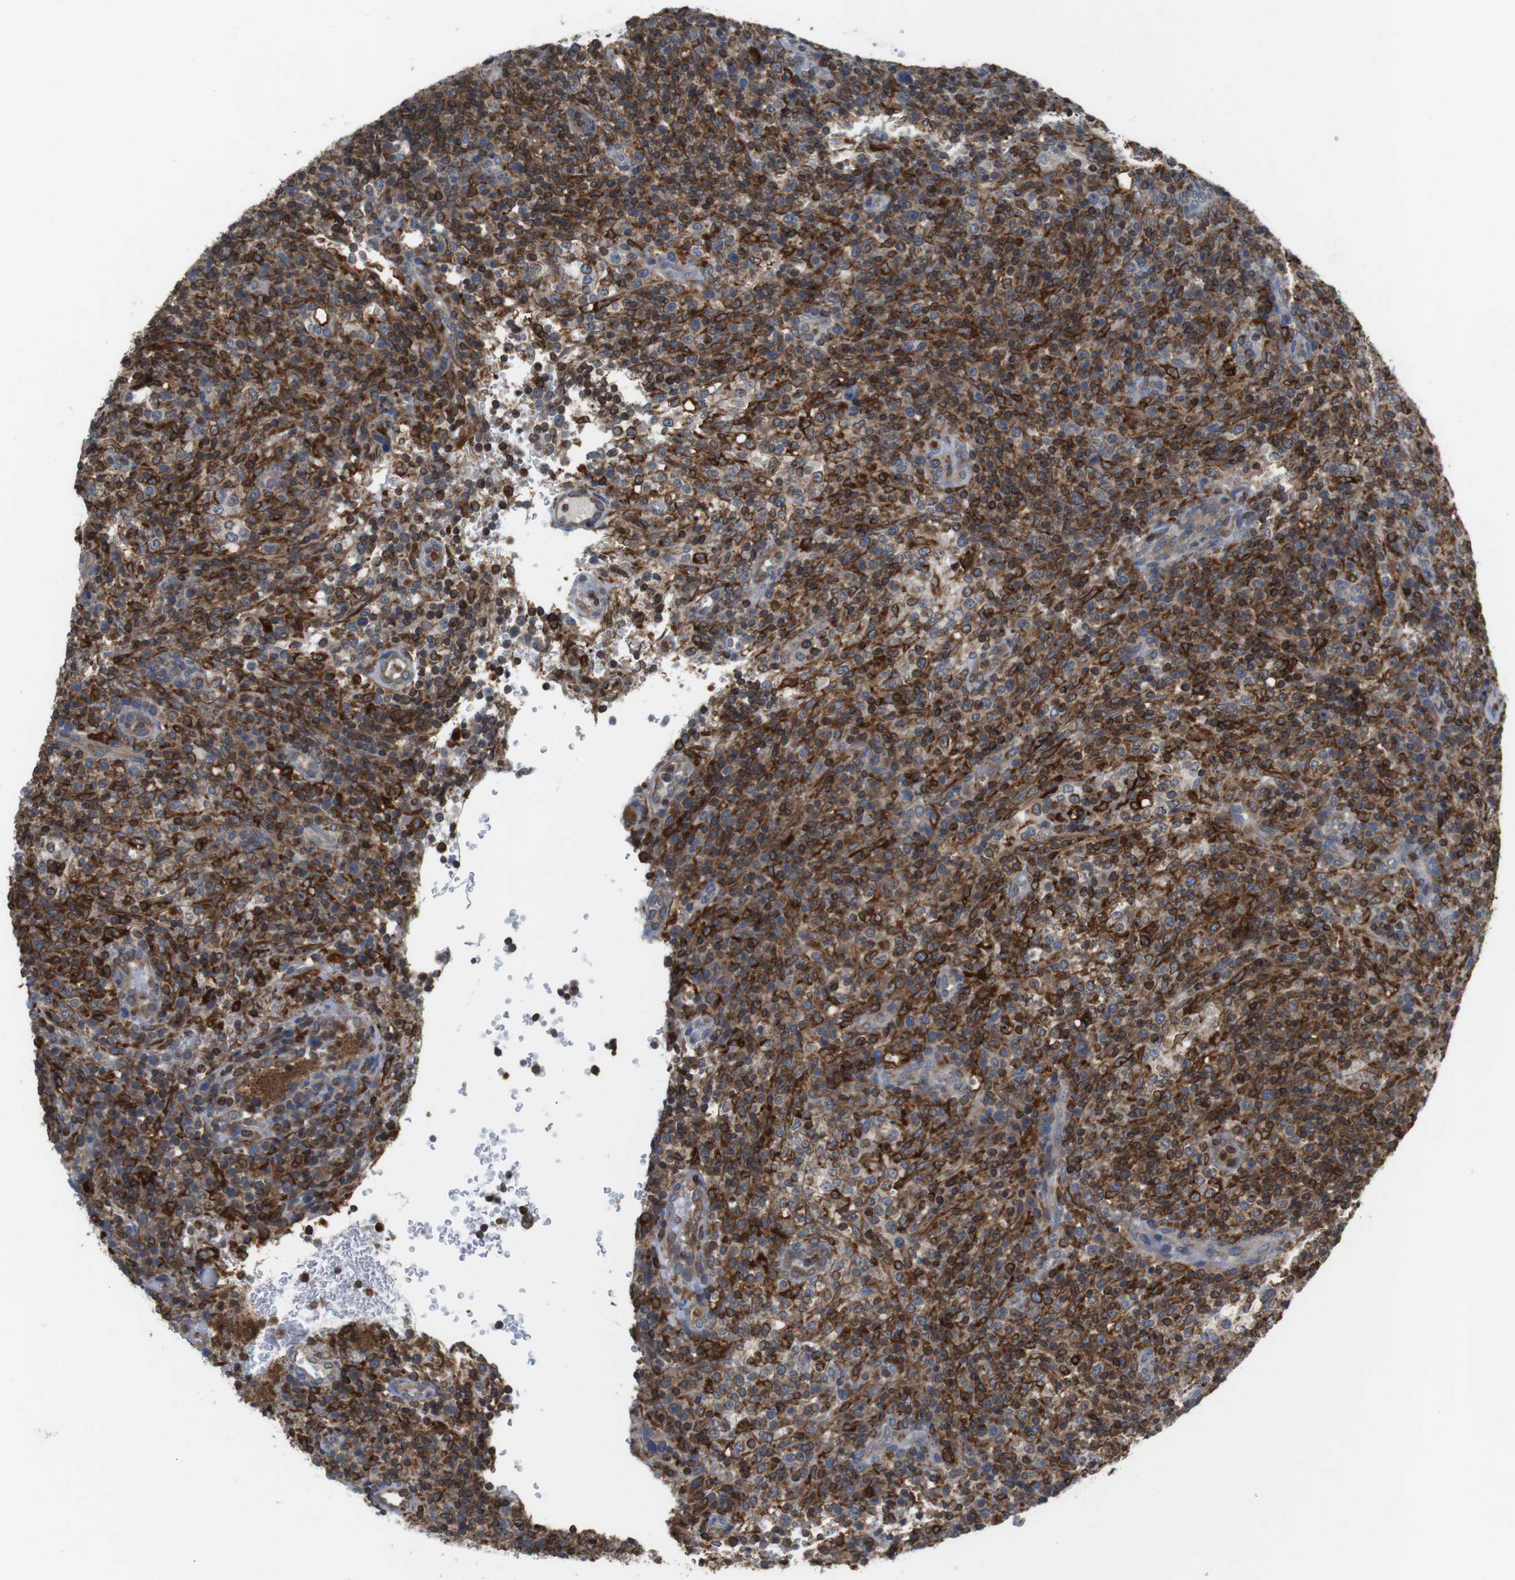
{"staining": {"intensity": "moderate", "quantity": ">75%", "location": "cytoplasmic/membranous"}, "tissue": "lymphoma", "cell_type": "Tumor cells", "image_type": "cancer", "snomed": [{"axis": "morphology", "description": "Malignant lymphoma, non-Hodgkin's type, High grade"}, {"axis": "topography", "description": "Lymph node"}], "caption": "There is medium levels of moderate cytoplasmic/membranous positivity in tumor cells of lymphoma, as demonstrated by immunohistochemical staining (brown color).", "gene": "ARL6IP5", "patient": {"sex": "female", "age": 76}}